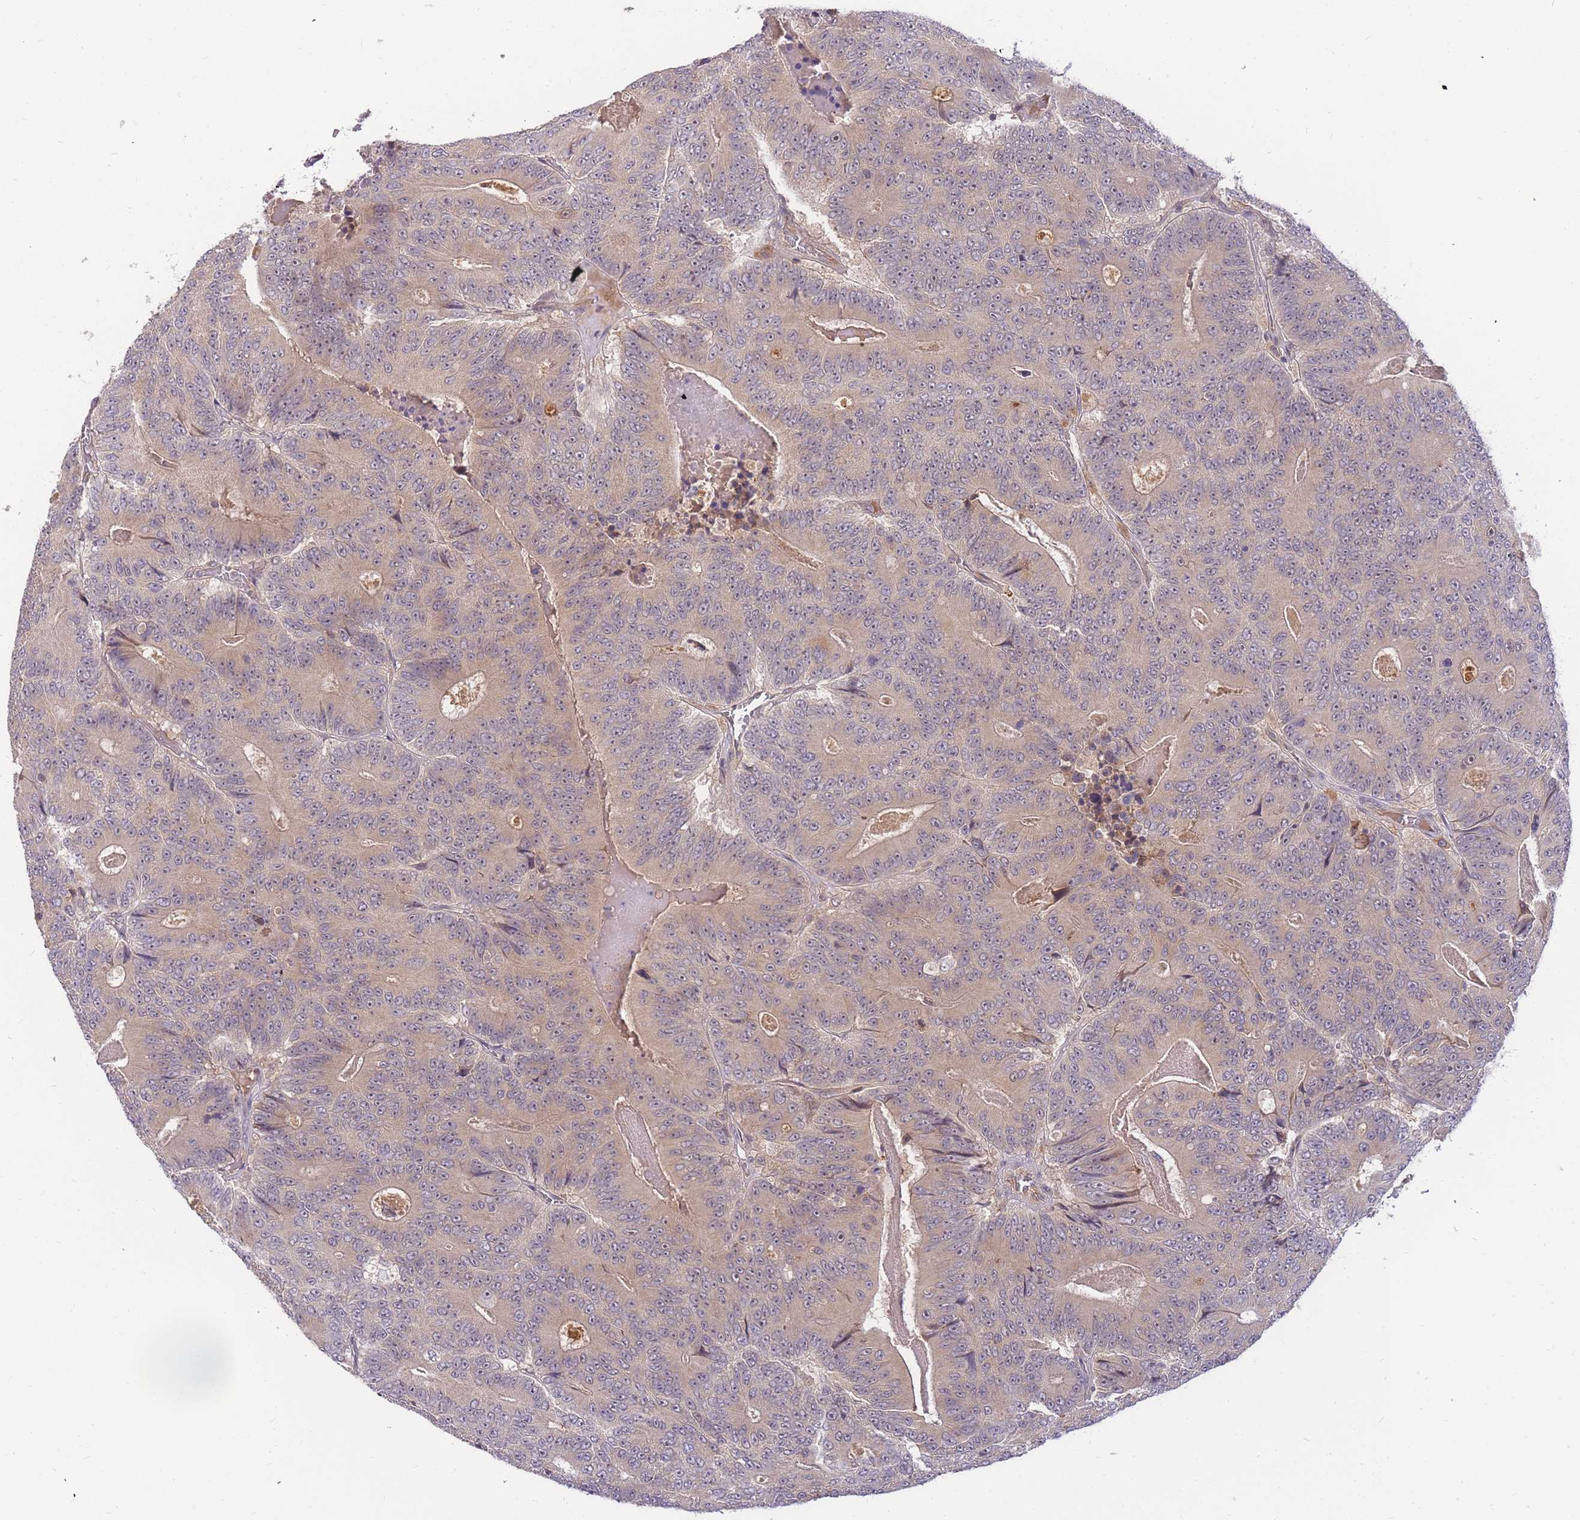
{"staining": {"intensity": "negative", "quantity": "none", "location": "none"}, "tissue": "colorectal cancer", "cell_type": "Tumor cells", "image_type": "cancer", "snomed": [{"axis": "morphology", "description": "Adenocarcinoma, NOS"}, {"axis": "topography", "description": "Colon"}], "caption": "Immunohistochemistry histopathology image of colorectal adenocarcinoma stained for a protein (brown), which demonstrates no staining in tumor cells. The staining is performed using DAB brown chromogen with nuclei counter-stained in using hematoxylin.", "gene": "ZNF577", "patient": {"sex": "male", "age": 83}}